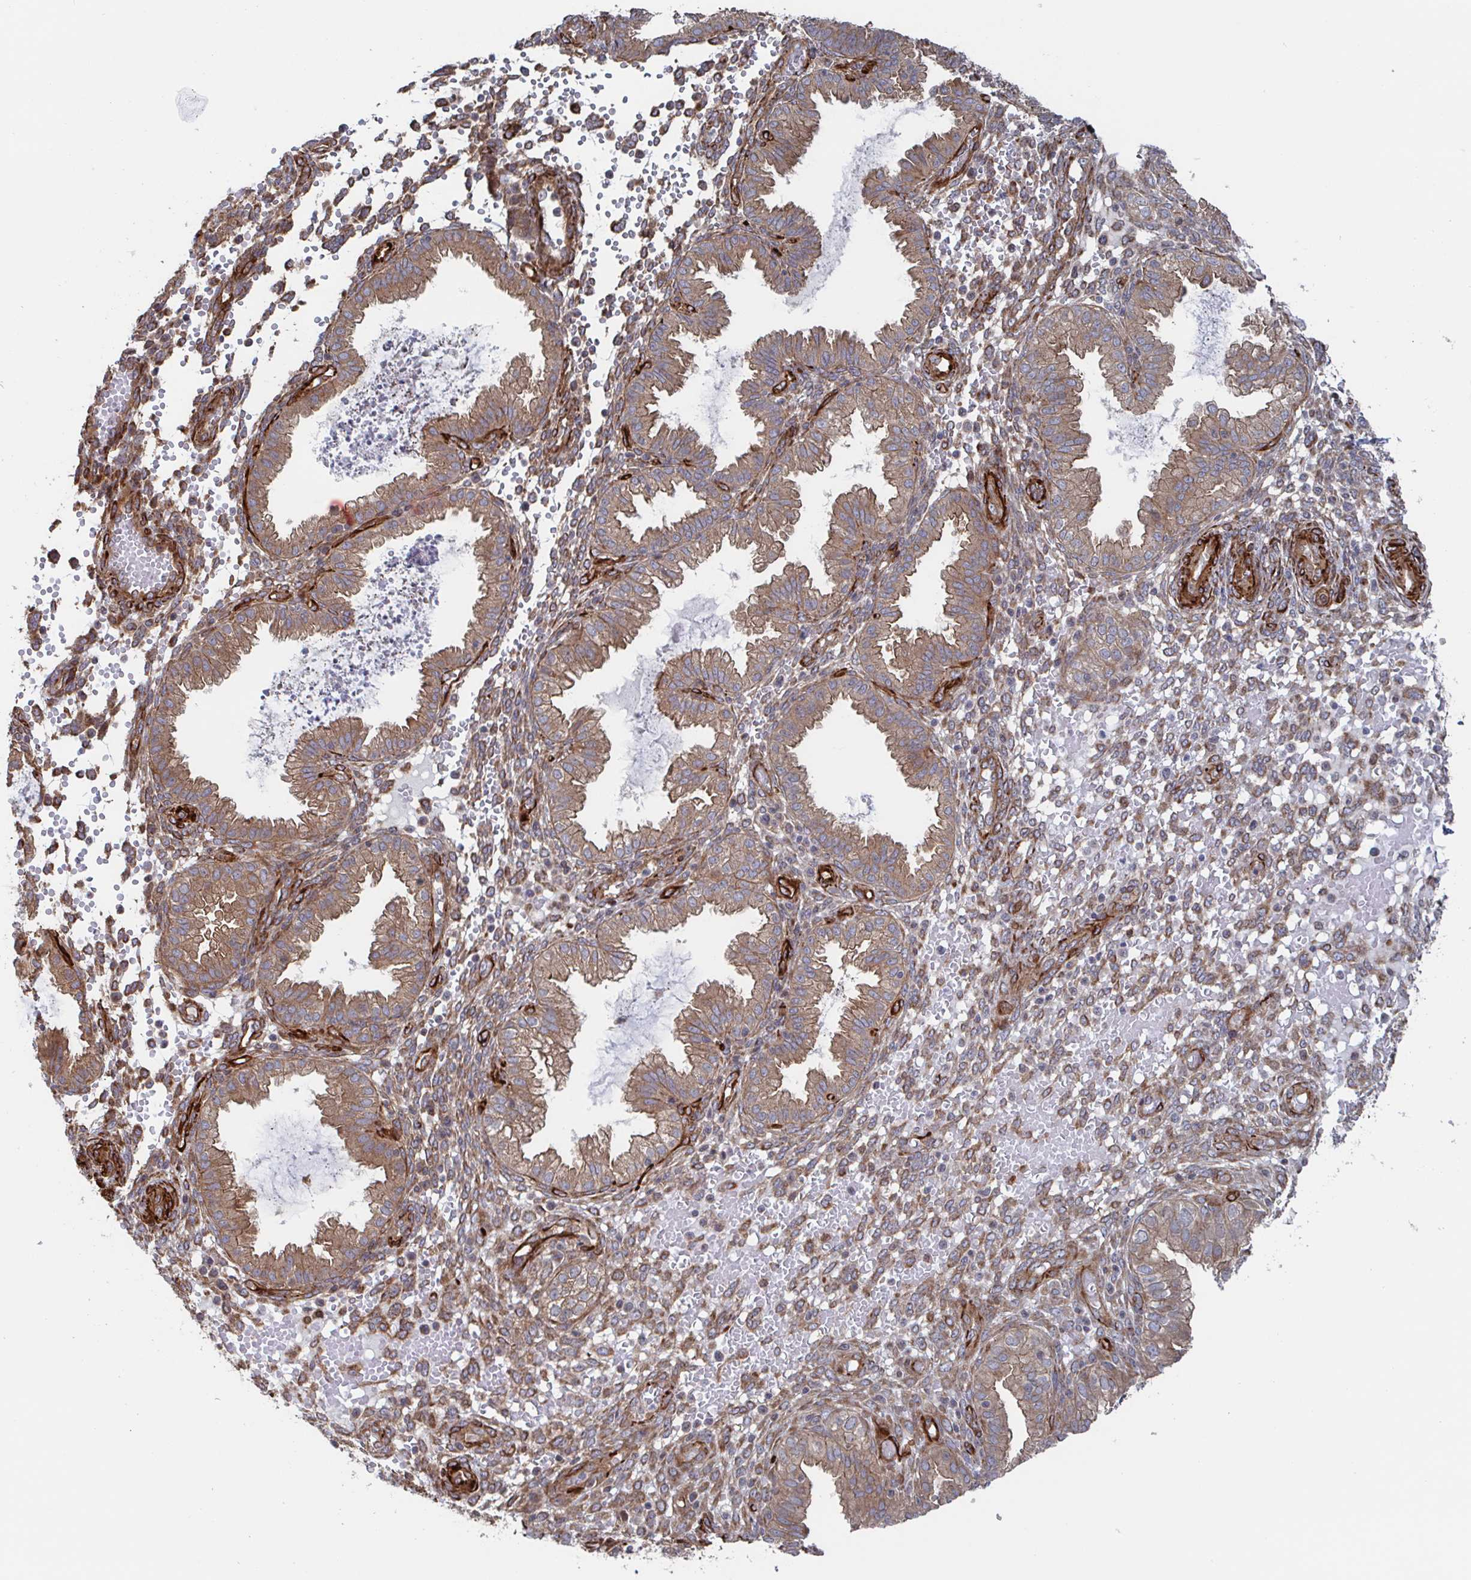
{"staining": {"intensity": "negative", "quantity": "none", "location": "none"}, "tissue": "endometrium", "cell_type": "Cells in endometrial stroma", "image_type": "normal", "snomed": [{"axis": "morphology", "description": "Normal tissue, NOS"}, {"axis": "topography", "description": "Endometrium"}], "caption": "High power microscopy micrograph of an immunohistochemistry image of normal endometrium, revealing no significant positivity in cells in endometrial stroma.", "gene": "DVL3", "patient": {"sex": "female", "age": 33}}